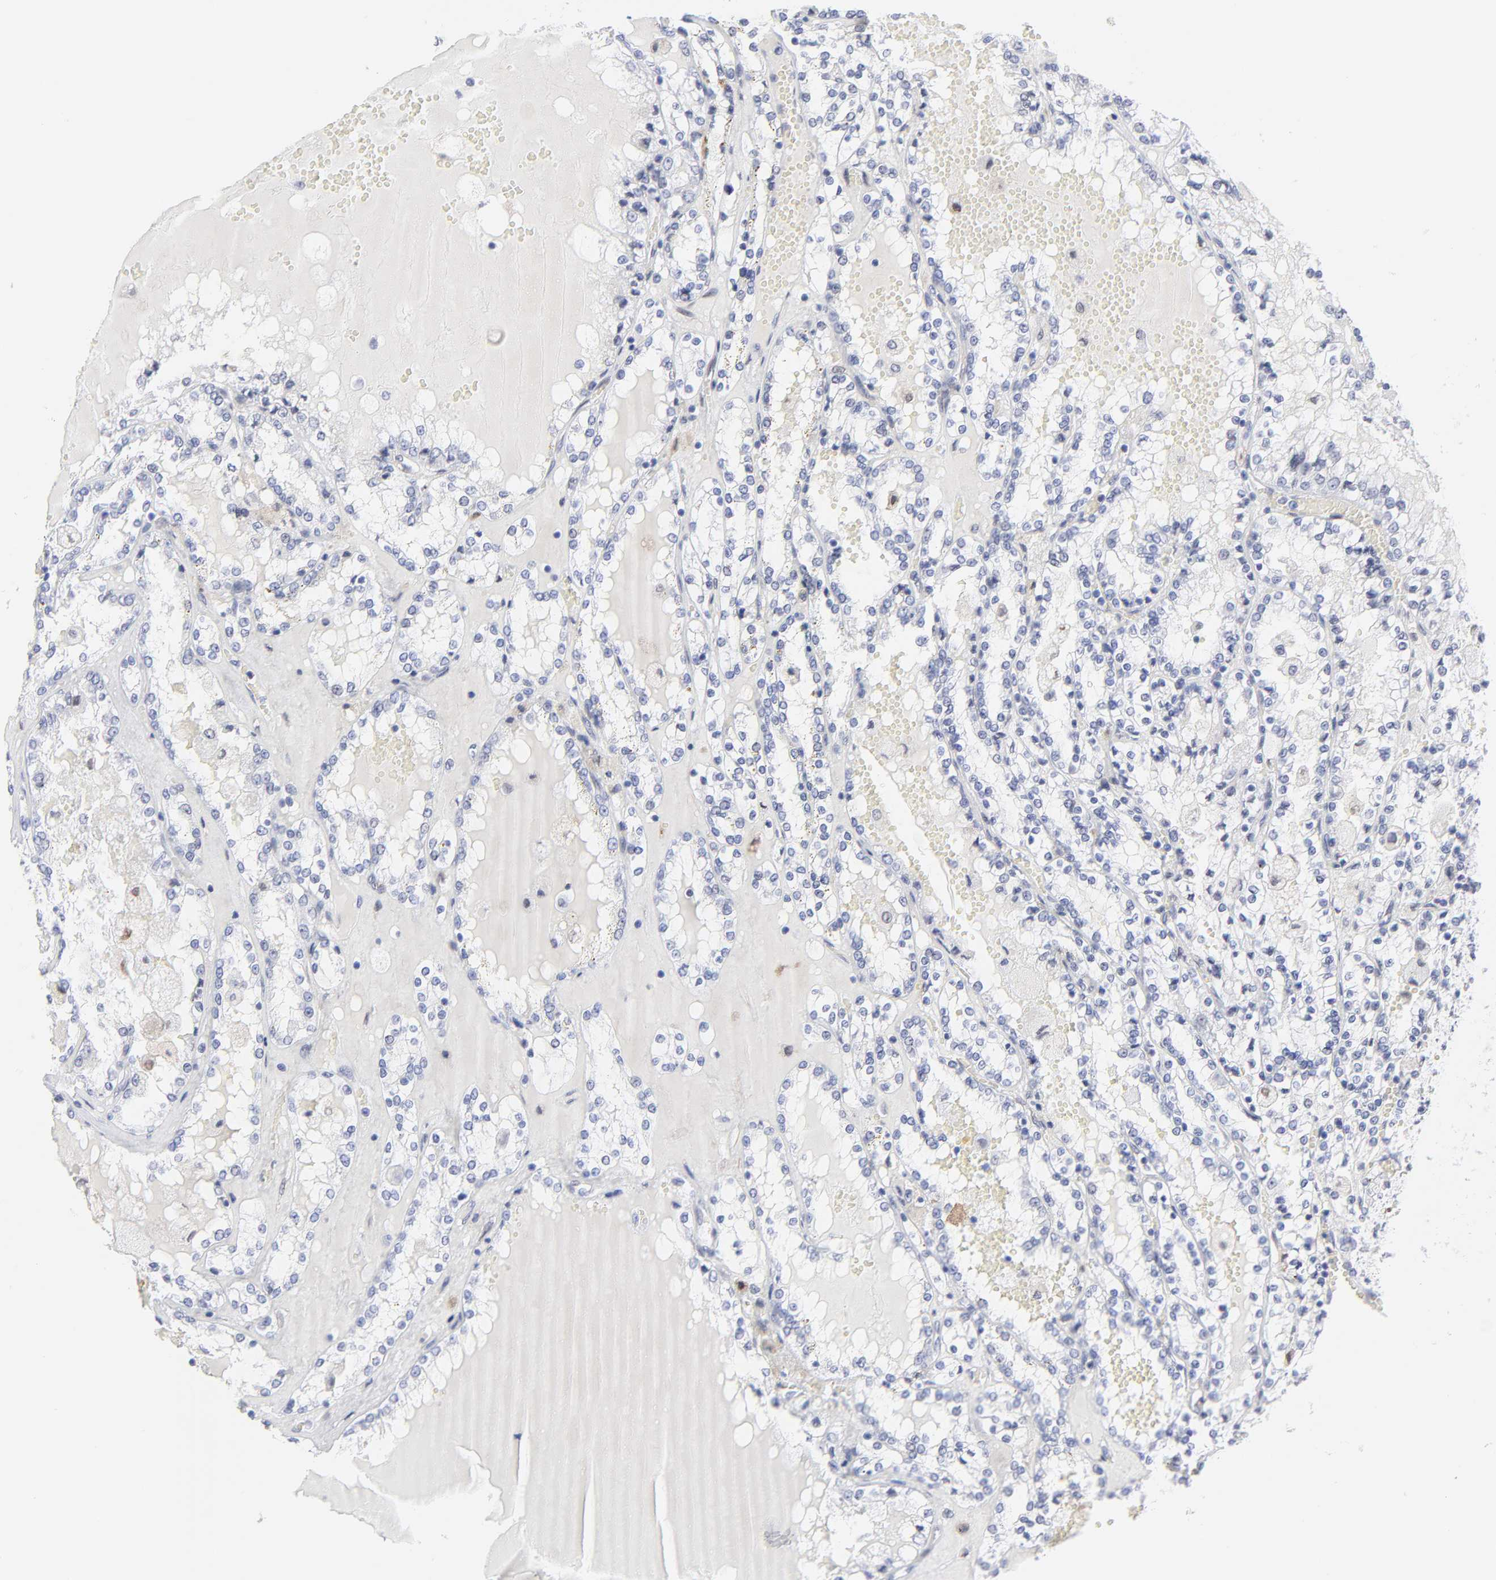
{"staining": {"intensity": "negative", "quantity": "none", "location": "none"}, "tissue": "renal cancer", "cell_type": "Tumor cells", "image_type": "cancer", "snomed": [{"axis": "morphology", "description": "Adenocarcinoma, NOS"}, {"axis": "topography", "description": "Kidney"}], "caption": "High magnification brightfield microscopy of renal adenocarcinoma stained with DAB (brown) and counterstained with hematoxylin (blue): tumor cells show no significant positivity. (DAB (3,3'-diaminobenzidine) immunohistochemistry (IHC) visualized using brightfield microscopy, high magnification).", "gene": "PDGFRB", "patient": {"sex": "female", "age": 56}}